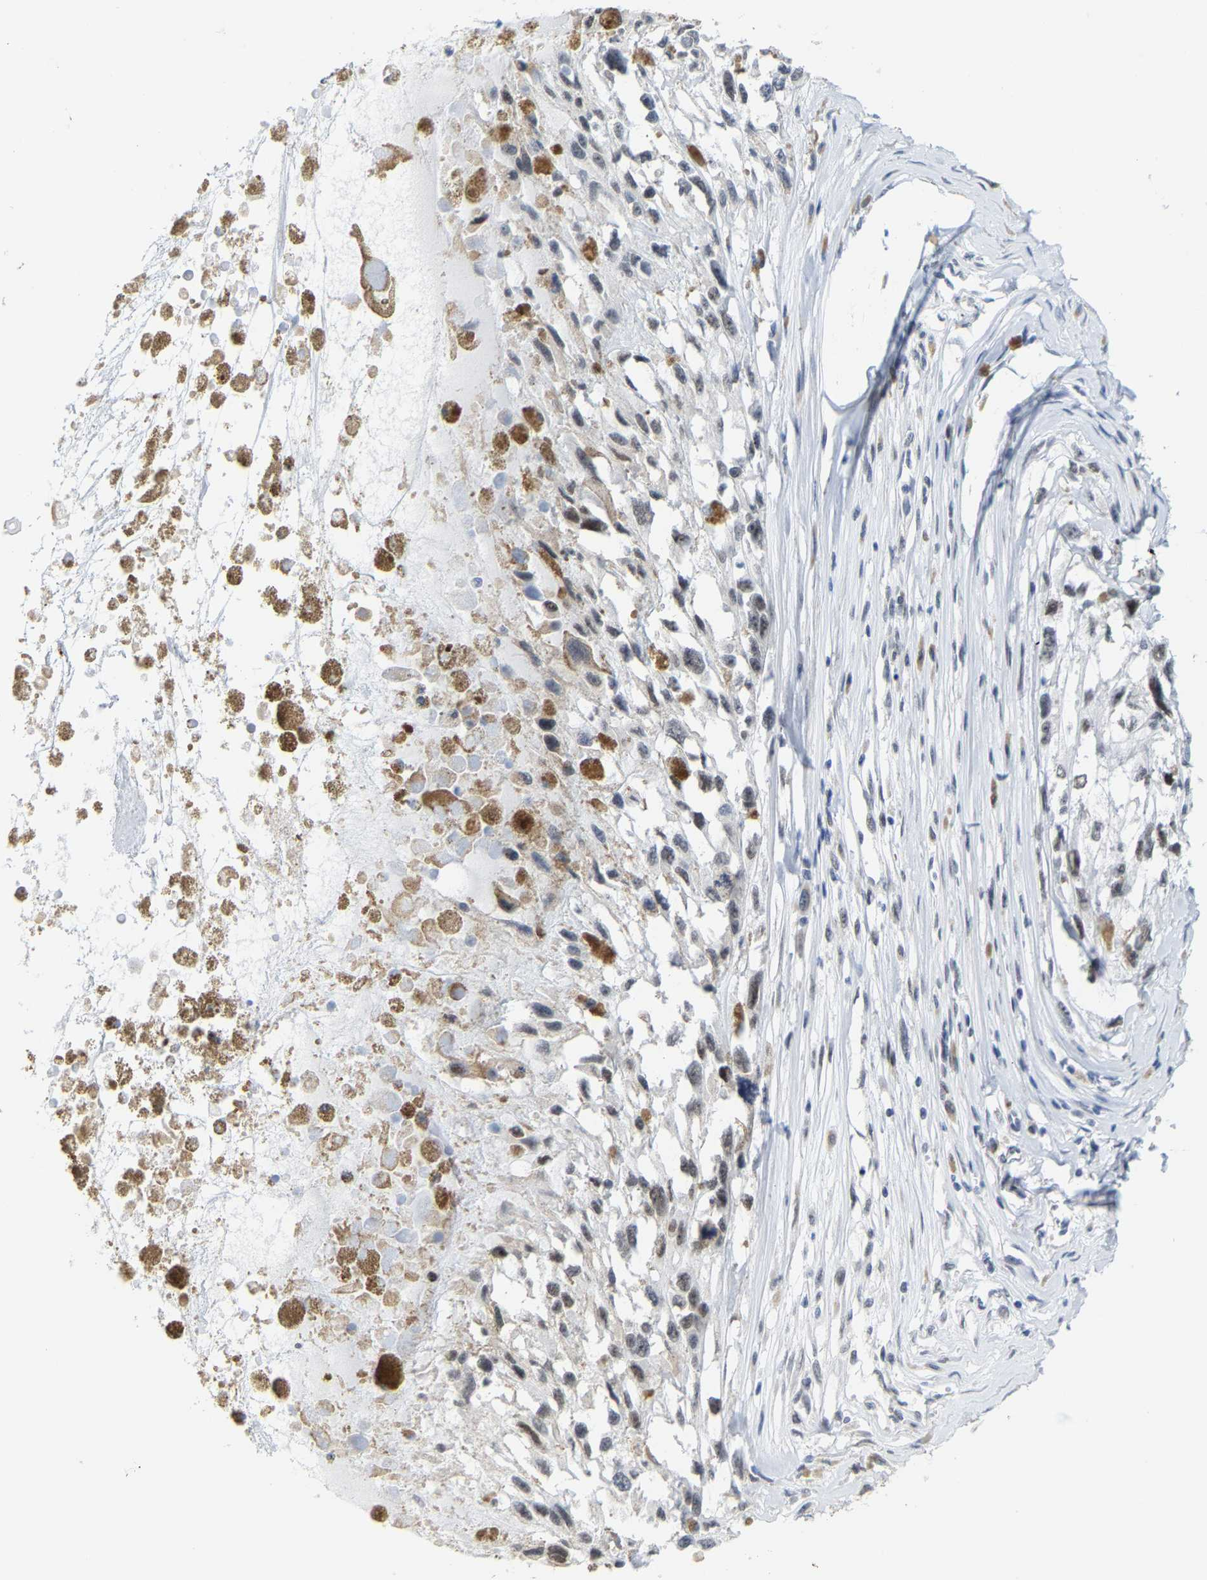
{"staining": {"intensity": "moderate", "quantity": ">75%", "location": "nuclear"}, "tissue": "melanoma", "cell_type": "Tumor cells", "image_type": "cancer", "snomed": [{"axis": "morphology", "description": "Malignant melanoma, Metastatic site"}, {"axis": "topography", "description": "Lymph node"}], "caption": "Immunohistochemical staining of malignant melanoma (metastatic site) demonstrates medium levels of moderate nuclear protein positivity in about >75% of tumor cells.", "gene": "FAM180A", "patient": {"sex": "male", "age": 59}}